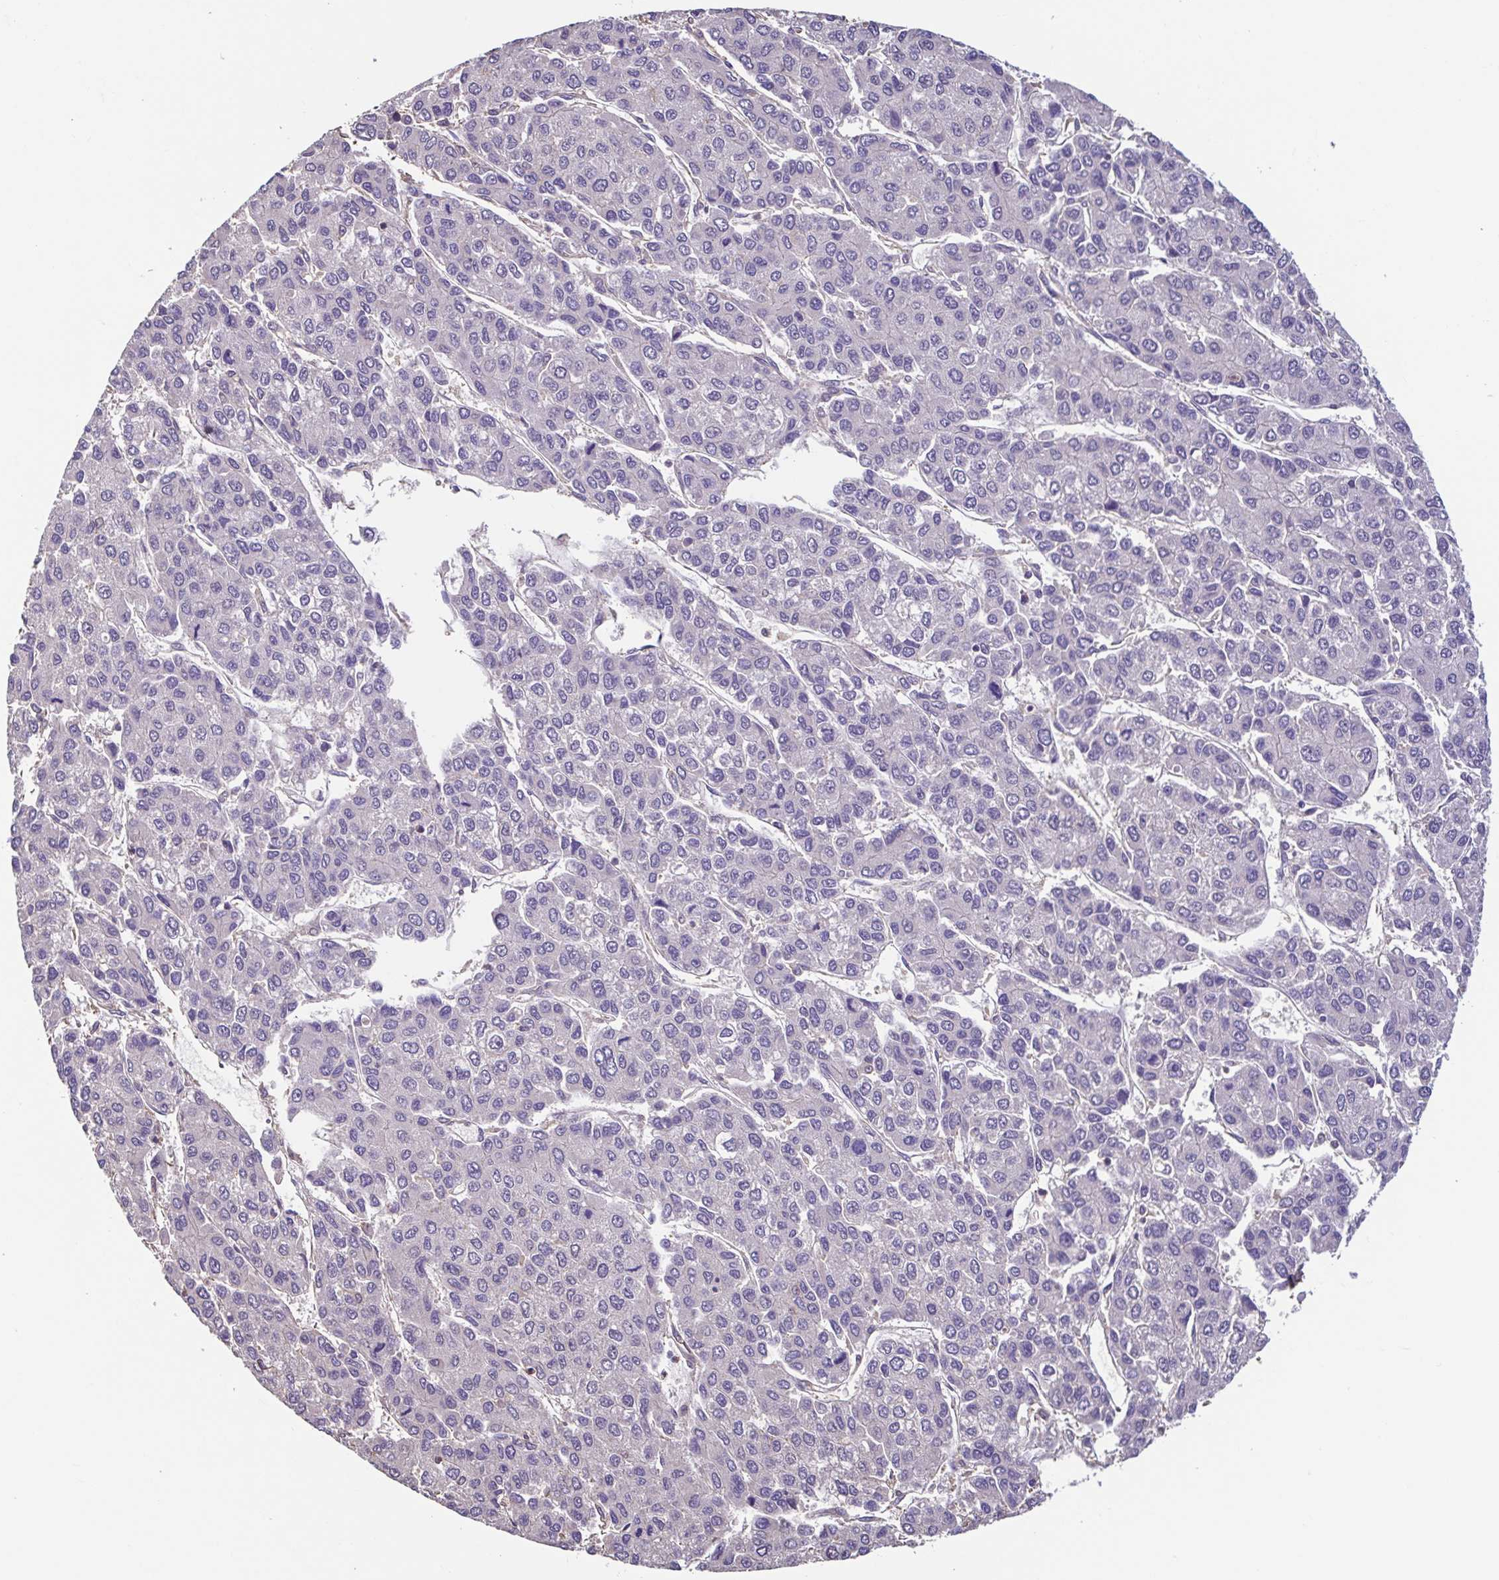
{"staining": {"intensity": "negative", "quantity": "none", "location": "none"}, "tissue": "liver cancer", "cell_type": "Tumor cells", "image_type": "cancer", "snomed": [{"axis": "morphology", "description": "Carcinoma, Hepatocellular, NOS"}, {"axis": "topography", "description": "Liver"}], "caption": "A micrograph of human hepatocellular carcinoma (liver) is negative for staining in tumor cells.", "gene": "ACTRT2", "patient": {"sex": "female", "age": 66}}